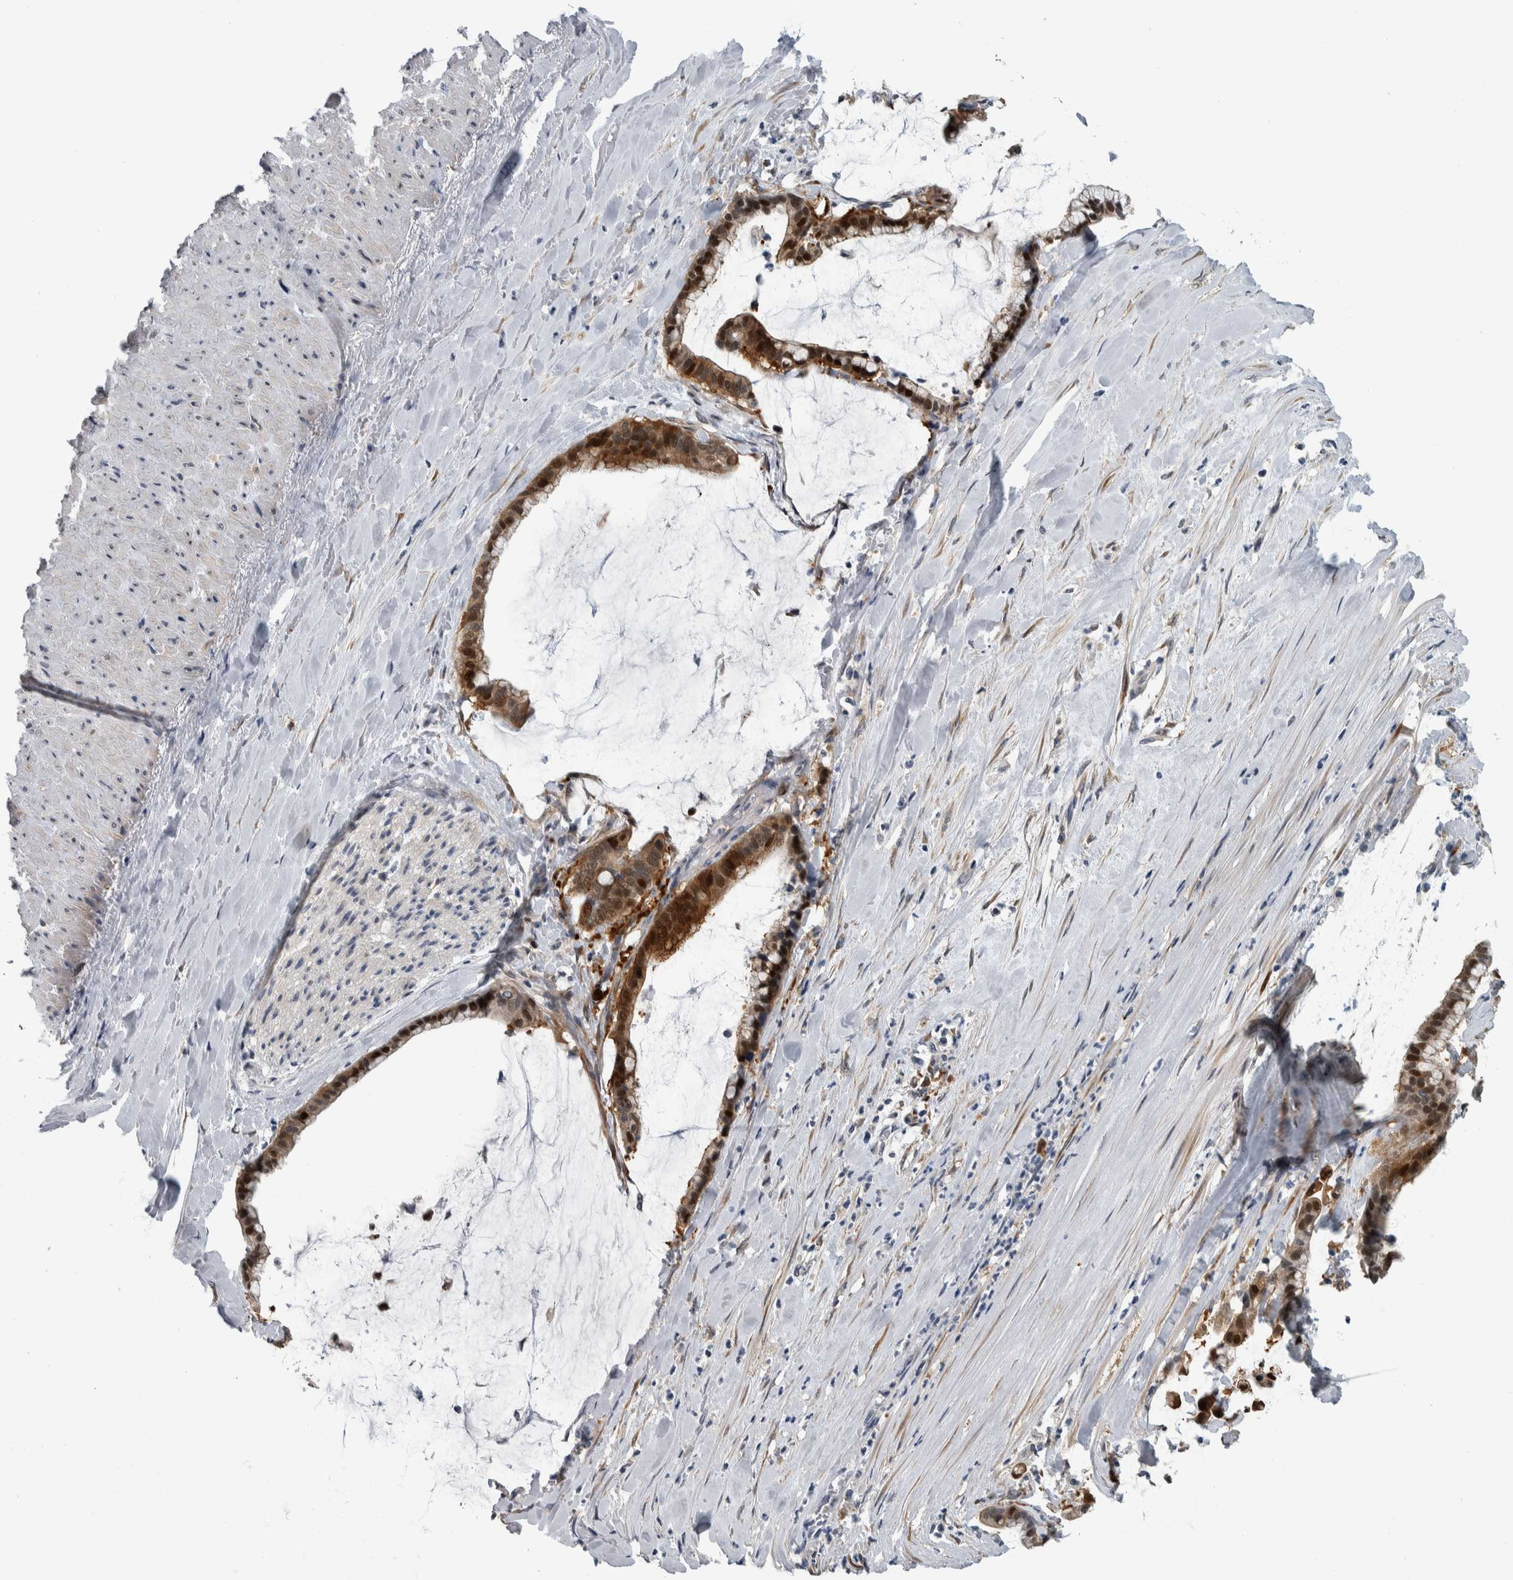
{"staining": {"intensity": "moderate", "quantity": ">75%", "location": "cytoplasmic/membranous,nuclear"}, "tissue": "pancreatic cancer", "cell_type": "Tumor cells", "image_type": "cancer", "snomed": [{"axis": "morphology", "description": "Adenocarcinoma, NOS"}, {"axis": "topography", "description": "Pancreas"}], "caption": "Human adenocarcinoma (pancreatic) stained for a protein (brown) exhibits moderate cytoplasmic/membranous and nuclear positive staining in about >75% of tumor cells.", "gene": "COL14A1", "patient": {"sex": "male", "age": 41}}